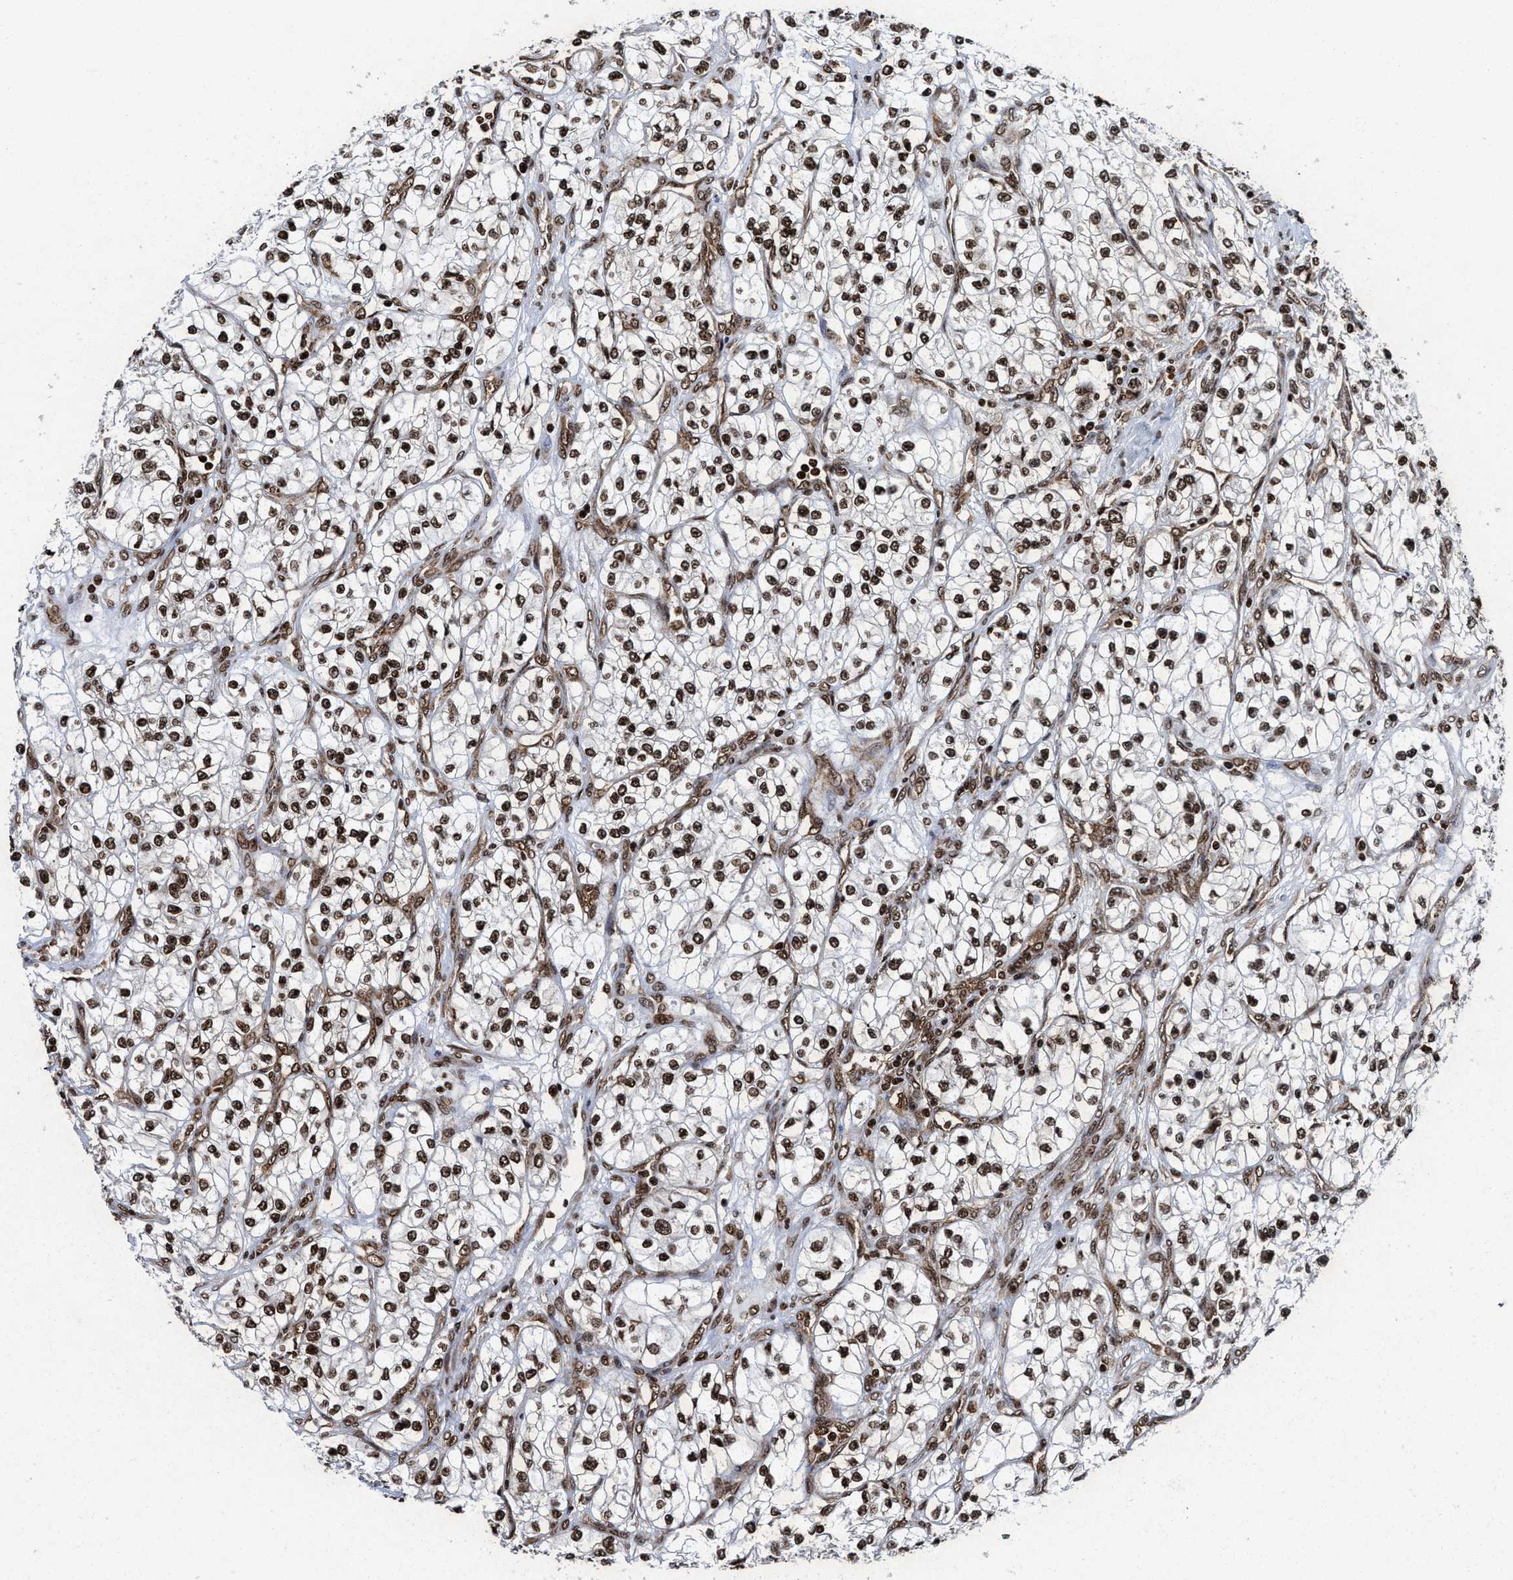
{"staining": {"intensity": "strong", "quantity": ">75%", "location": "nuclear"}, "tissue": "renal cancer", "cell_type": "Tumor cells", "image_type": "cancer", "snomed": [{"axis": "morphology", "description": "Adenocarcinoma, NOS"}, {"axis": "topography", "description": "Kidney"}], "caption": "Strong nuclear protein positivity is seen in about >75% of tumor cells in renal cancer.", "gene": "ALYREF", "patient": {"sex": "female", "age": 57}}